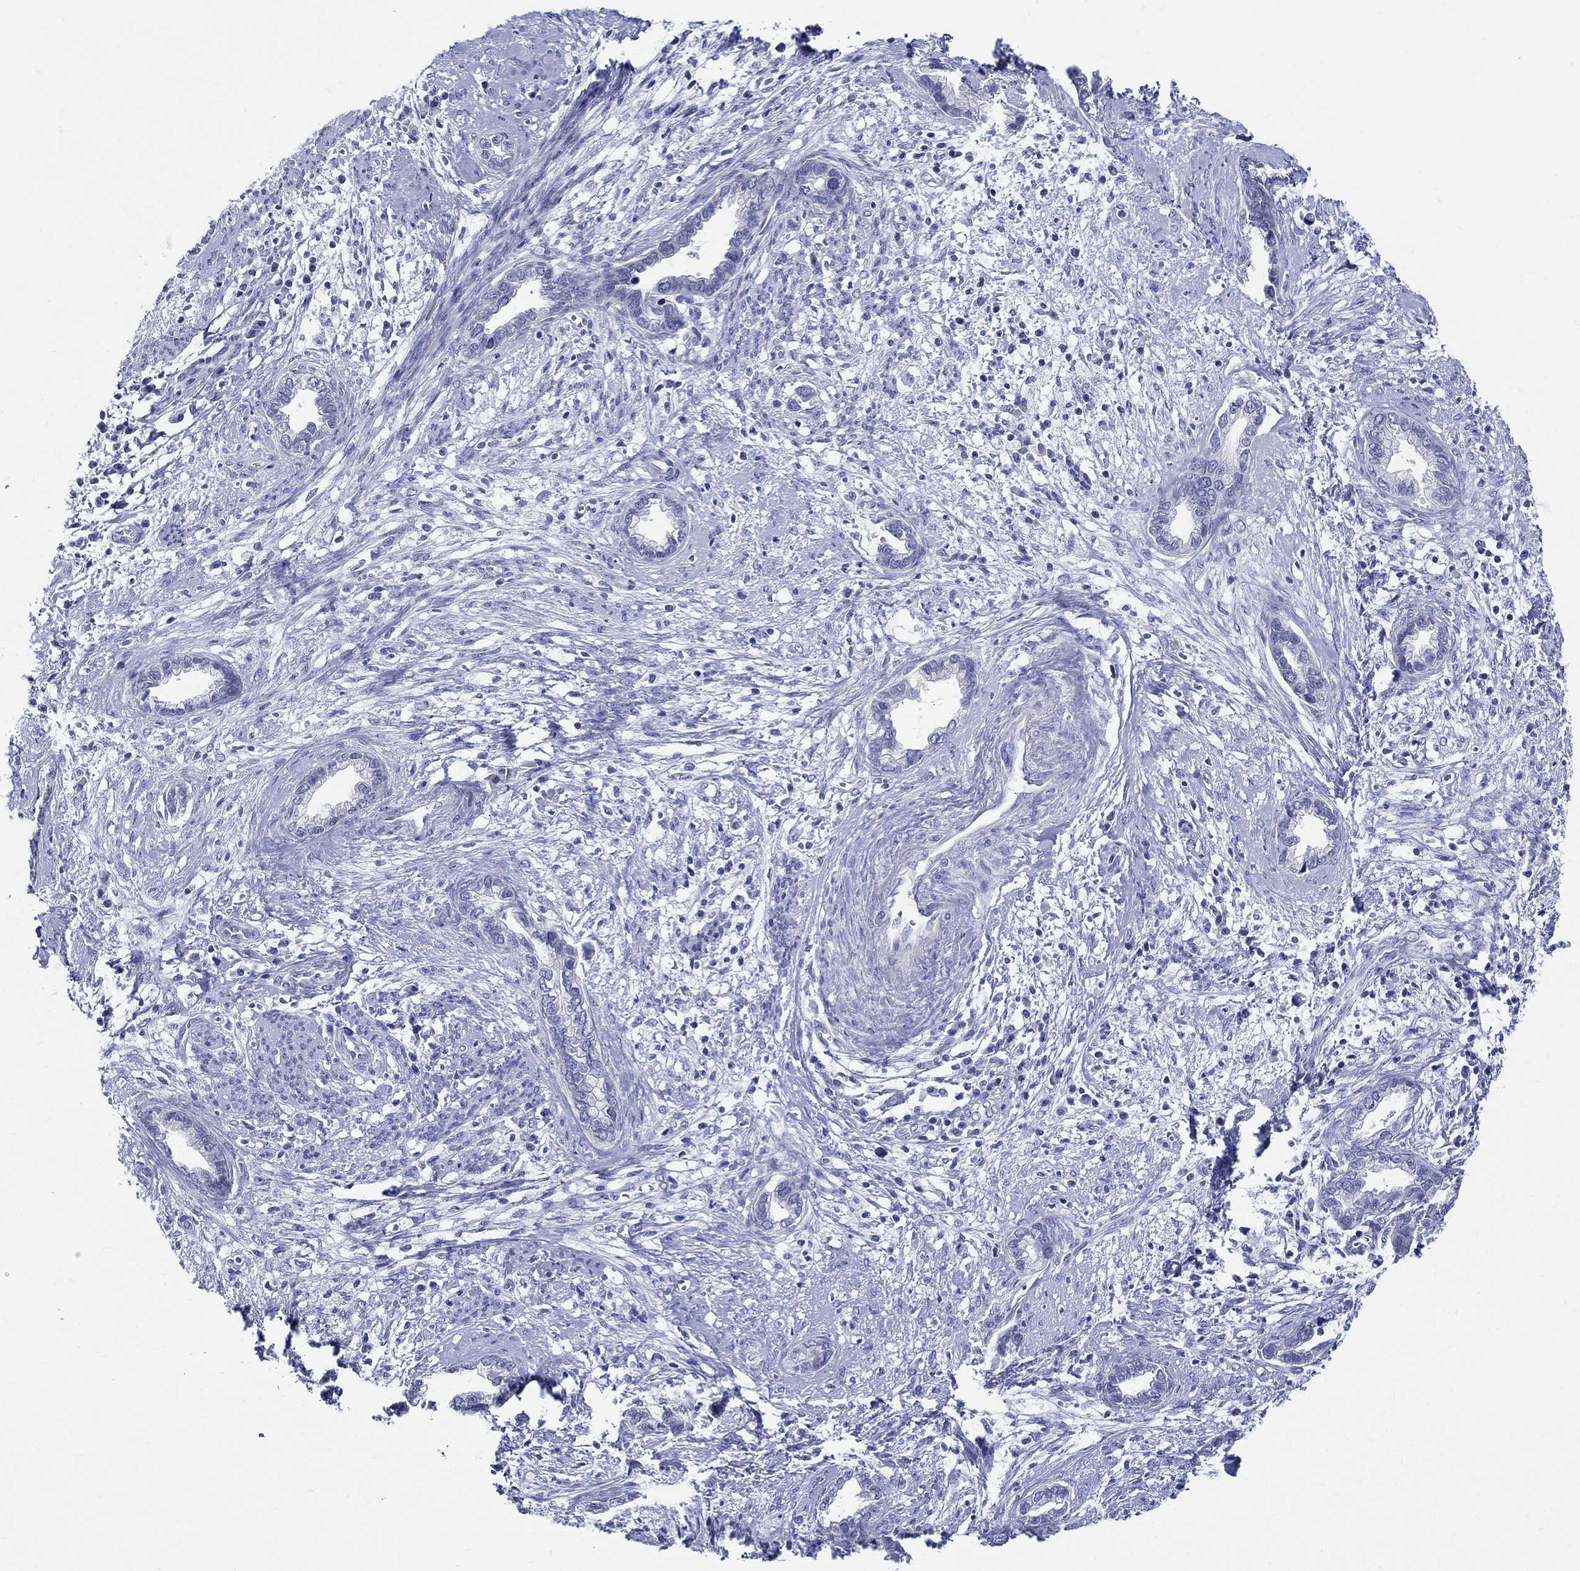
{"staining": {"intensity": "negative", "quantity": "none", "location": "none"}, "tissue": "cervical cancer", "cell_type": "Tumor cells", "image_type": "cancer", "snomed": [{"axis": "morphology", "description": "Adenocarcinoma, NOS"}, {"axis": "topography", "description": "Cervix"}], "caption": "Image shows no protein positivity in tumor cells of cervical cancer (adenocarcinoma) tissue.", "gene": "CRYGS", "patient": {"sex": "female", "age": 62}}